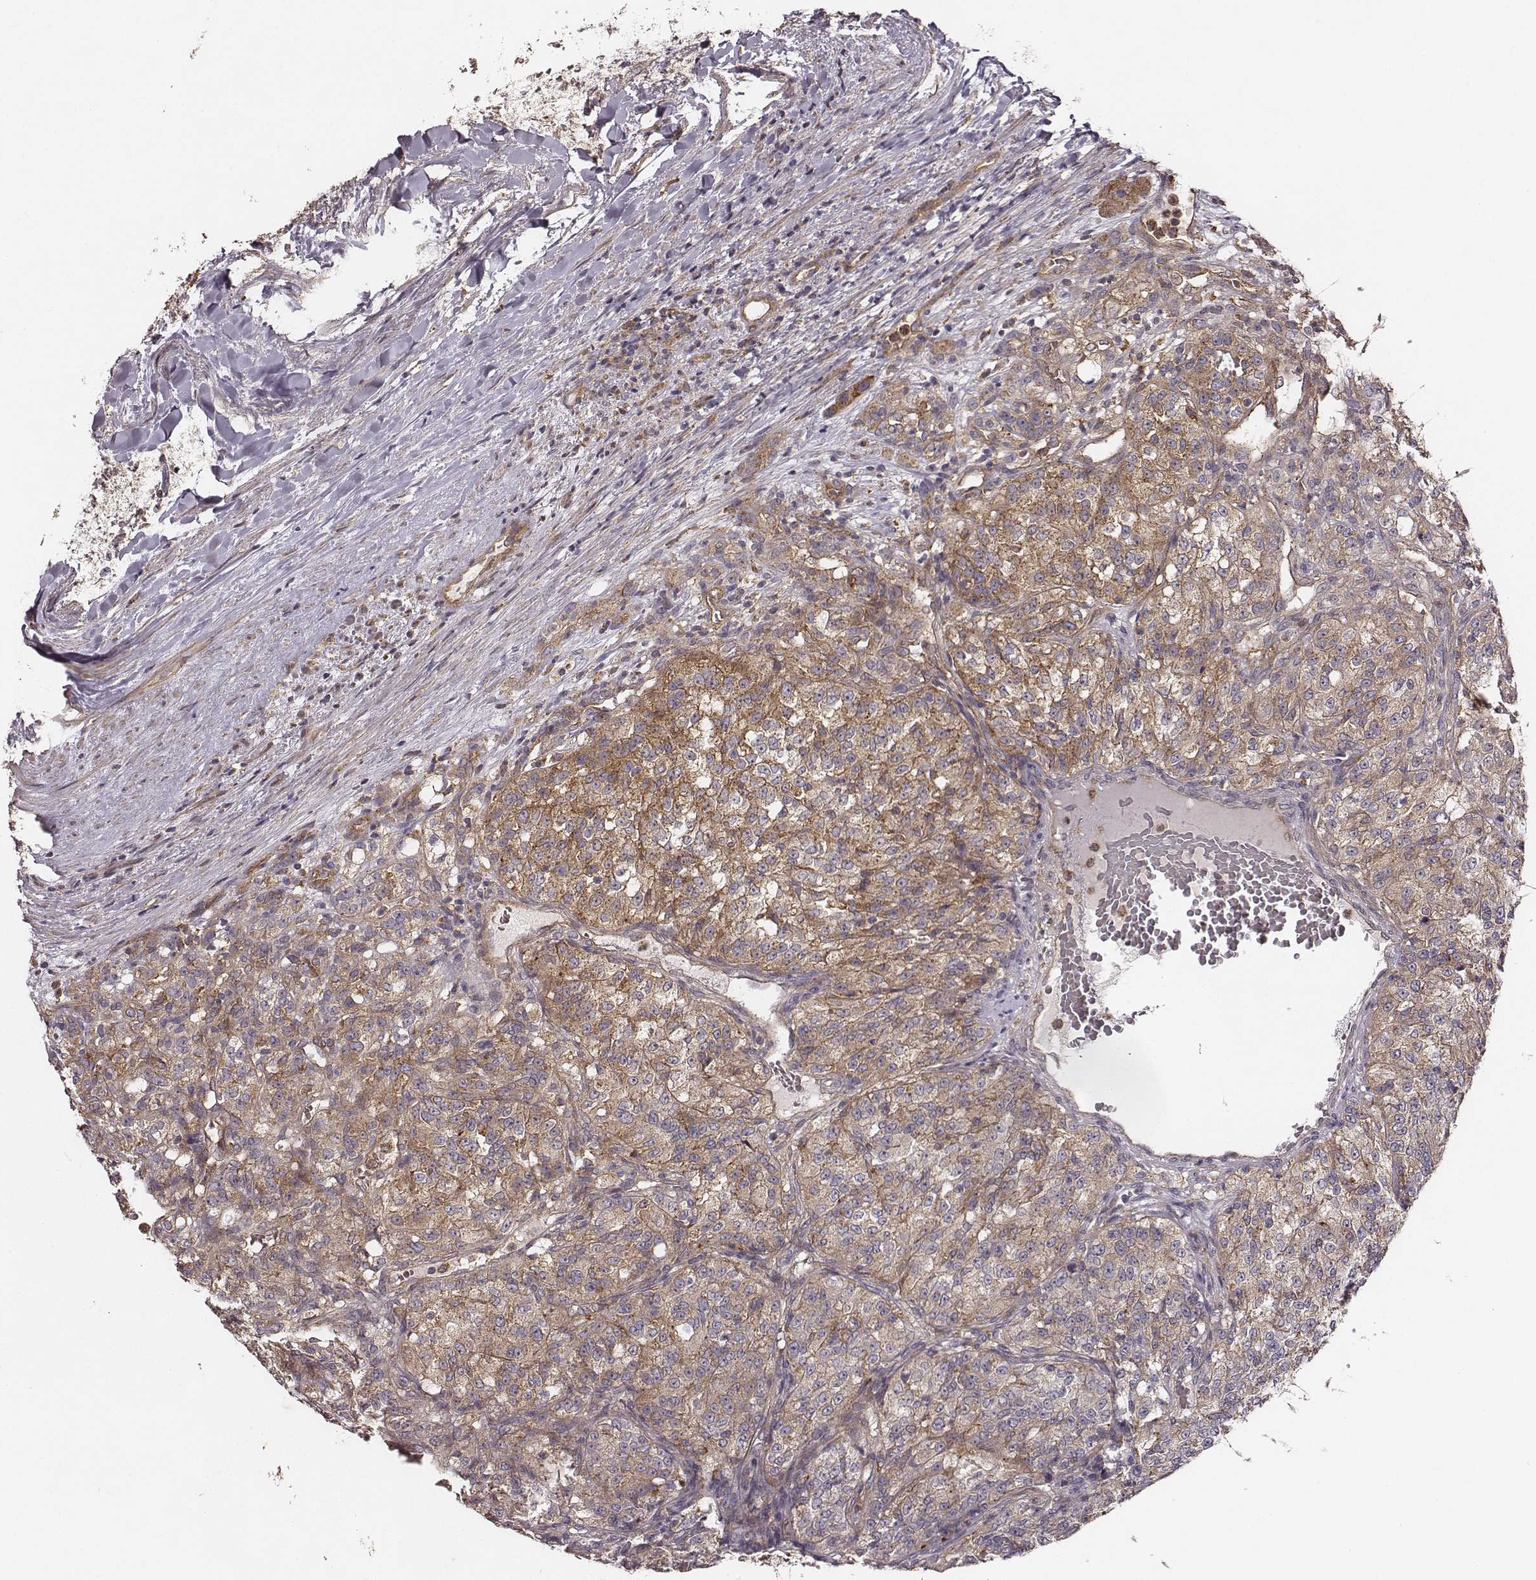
{"staining": {"intensity": "moderate", "quantity": "25%-75%", "location": "cytoplasmic/membranous"}, "tissue": "renal cancer", "cell_type": "Tumor cells", "image_type": "cancer", "snomed": [{"axis": "morphology", "description": "Adenocarcinoma, NOS"}, {"axis": "topography", "description": "Kidney"}], "caption": "Protein staining demonstrates moderate cytoplasmic/membranous expression in approximately 25%-75% of tumor cells in adenocarcinoma (renal).", "gene": "VPS26A", "patient": {"sex": "female", "age": 63}}